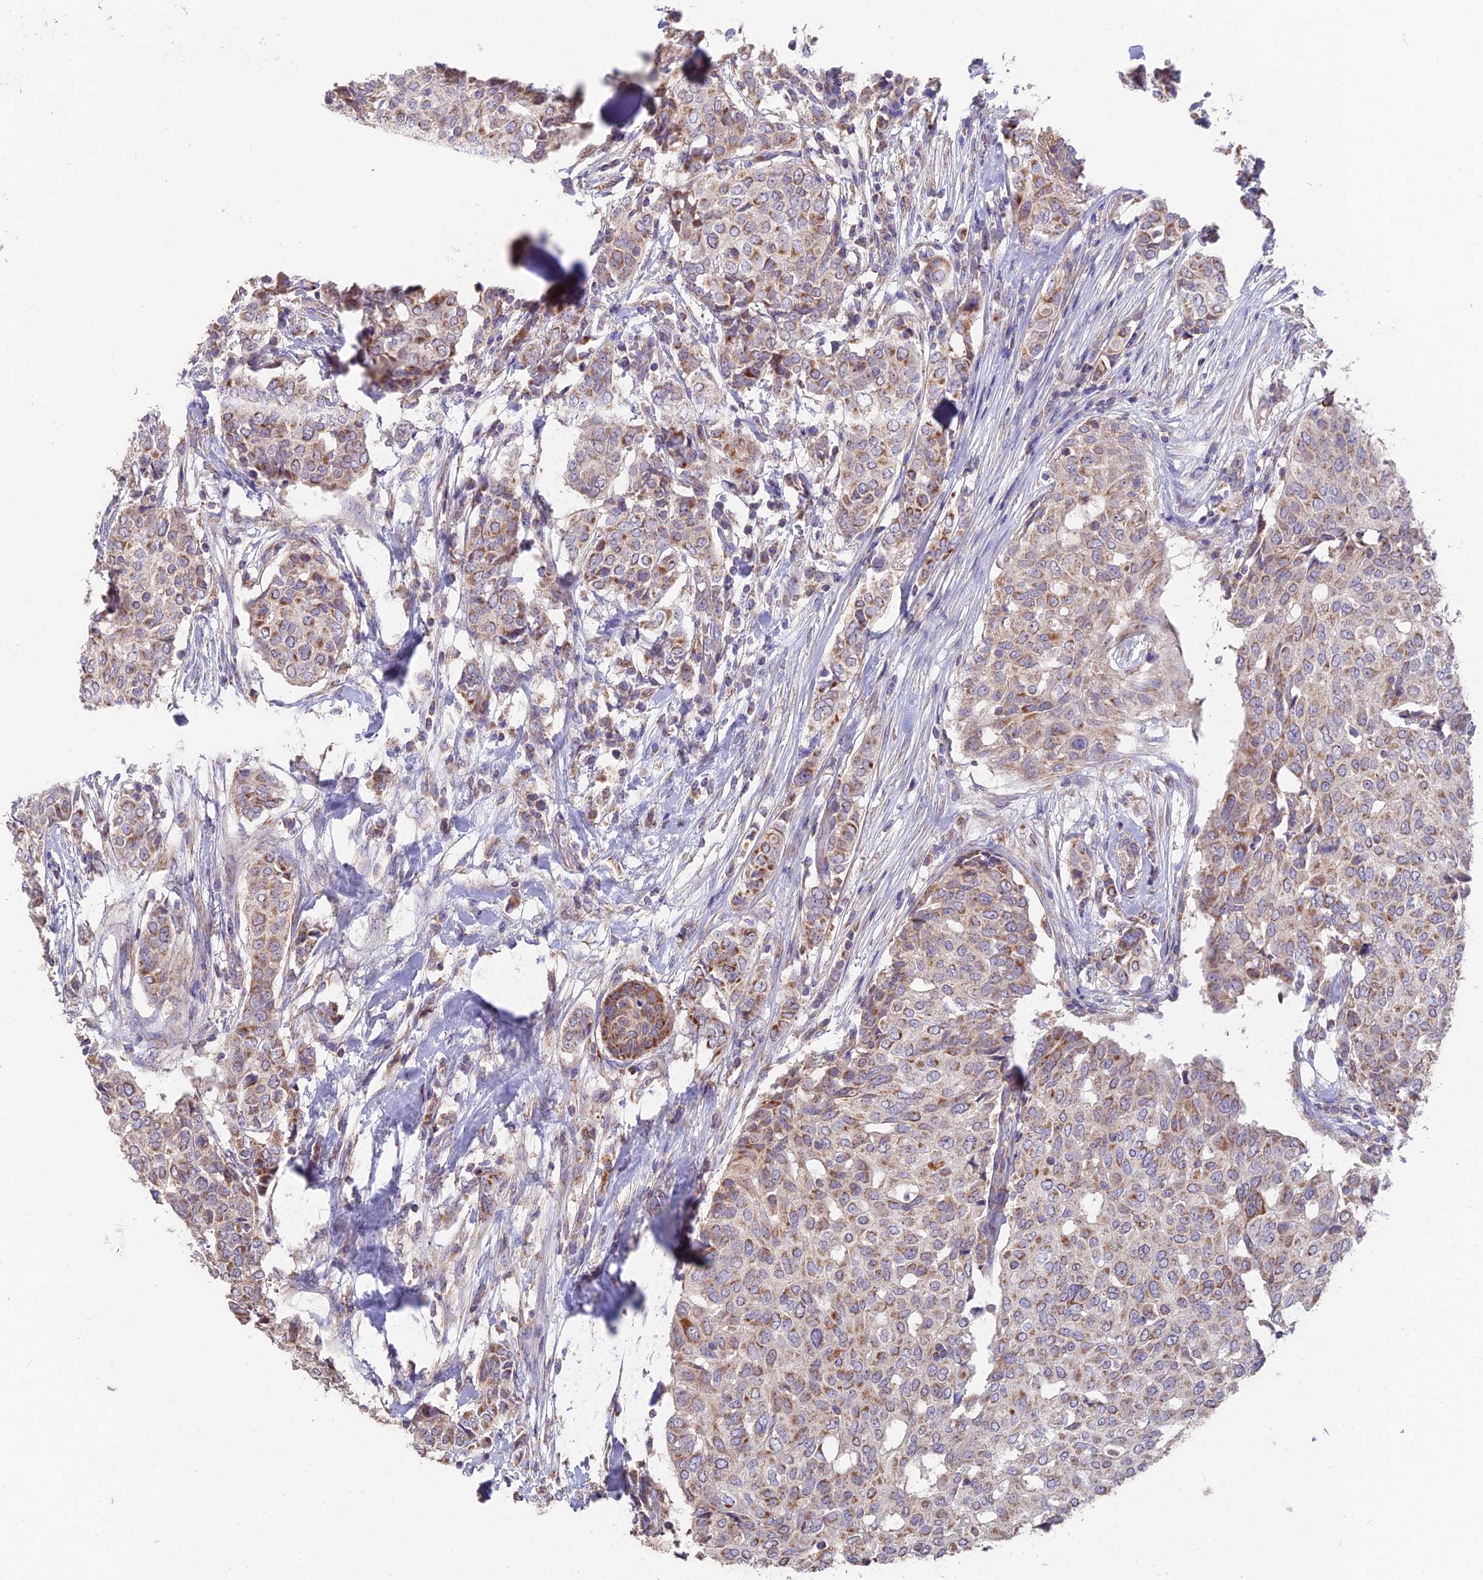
{"staining": {"intensity": "moderate", "quantity": "25%-75%", "location": "cytoplasmic/membranous"}, "tissue": "breast cancer", "cell_type": "Tumor cells", "image_type": "cancer", "snomed": [{"axis": "morphology", "description": "Lobular carcinoma"}, {"axis": "topography", "description": "Breast"}], "caption": "IHC (DAB (3,3'-diaminobenzidine)) staining of human lobular carcinoma (breast) displays moderate cytoplasmic/membranous protein staining in approximately 25%-75% of tumor cells. (DAB IHC with brightfield microscopy, high magnification).", "gene": "IFT22", "patient": {"sex": "female", "age": 51}}